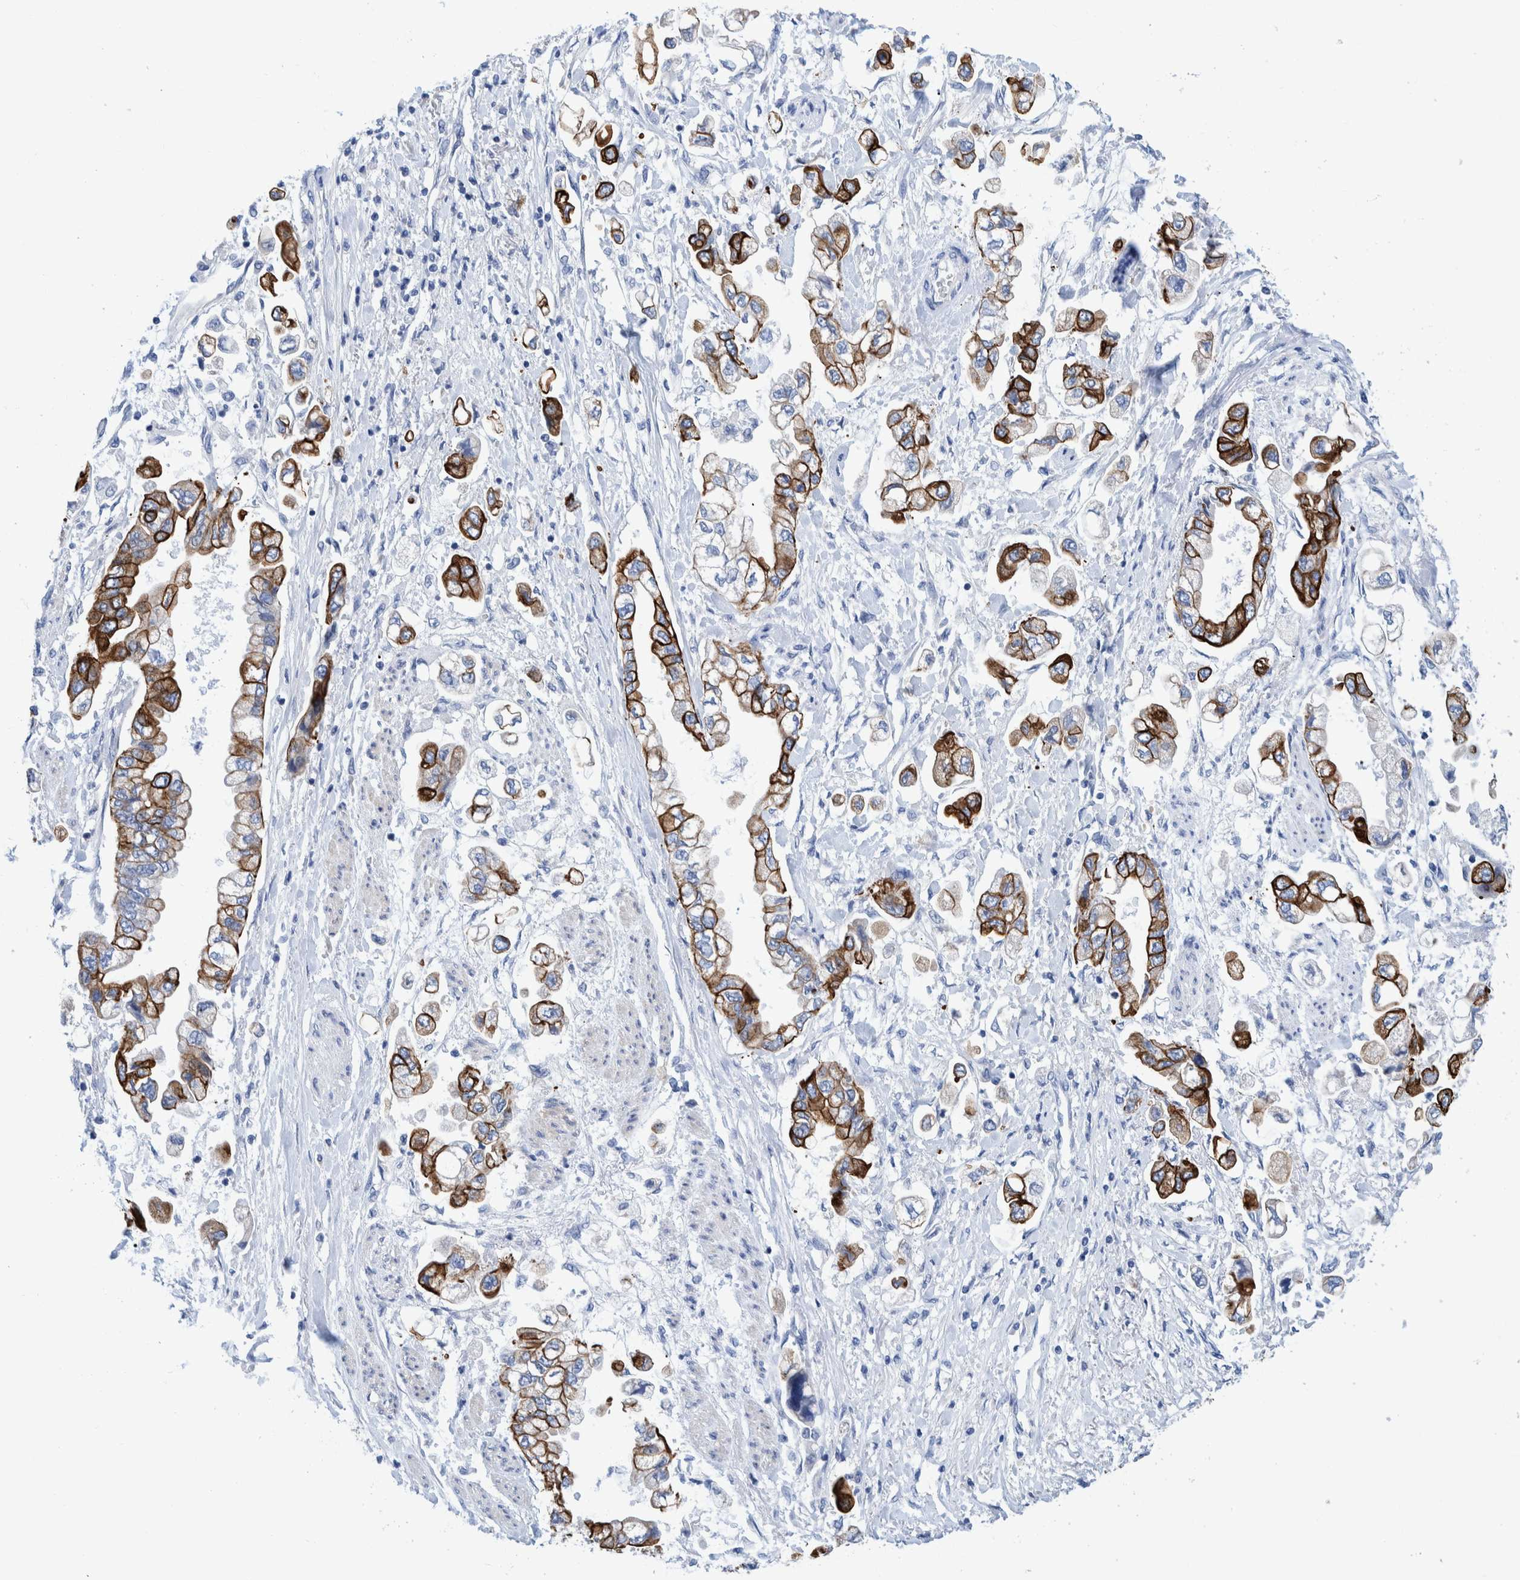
{"staining": {"intensity": "moderate", "quantity": ">75%", "location": "cytoplasmic/membranous"}, "tissue": "stomach cancer", "cell_type": "Tumor cells", "image_type": "cancer", "snomed": [{"axis": "morphology", "description": "Normal tissue, NOS"}, {"axis": "morphology", "description": "Adenocarcinoma, NOS"}, {"axis": "topography", "description": "Stomach"}], "caption": "A micrograph showing moderate cytoplasmic/membranous positivity in approximately >75% of tumor cells in stomach adenocarcinoma, as visualized by brown immunohistochemical staining.", "gene": "MKS1", "patient": {"sex": "male", "age": 62}}